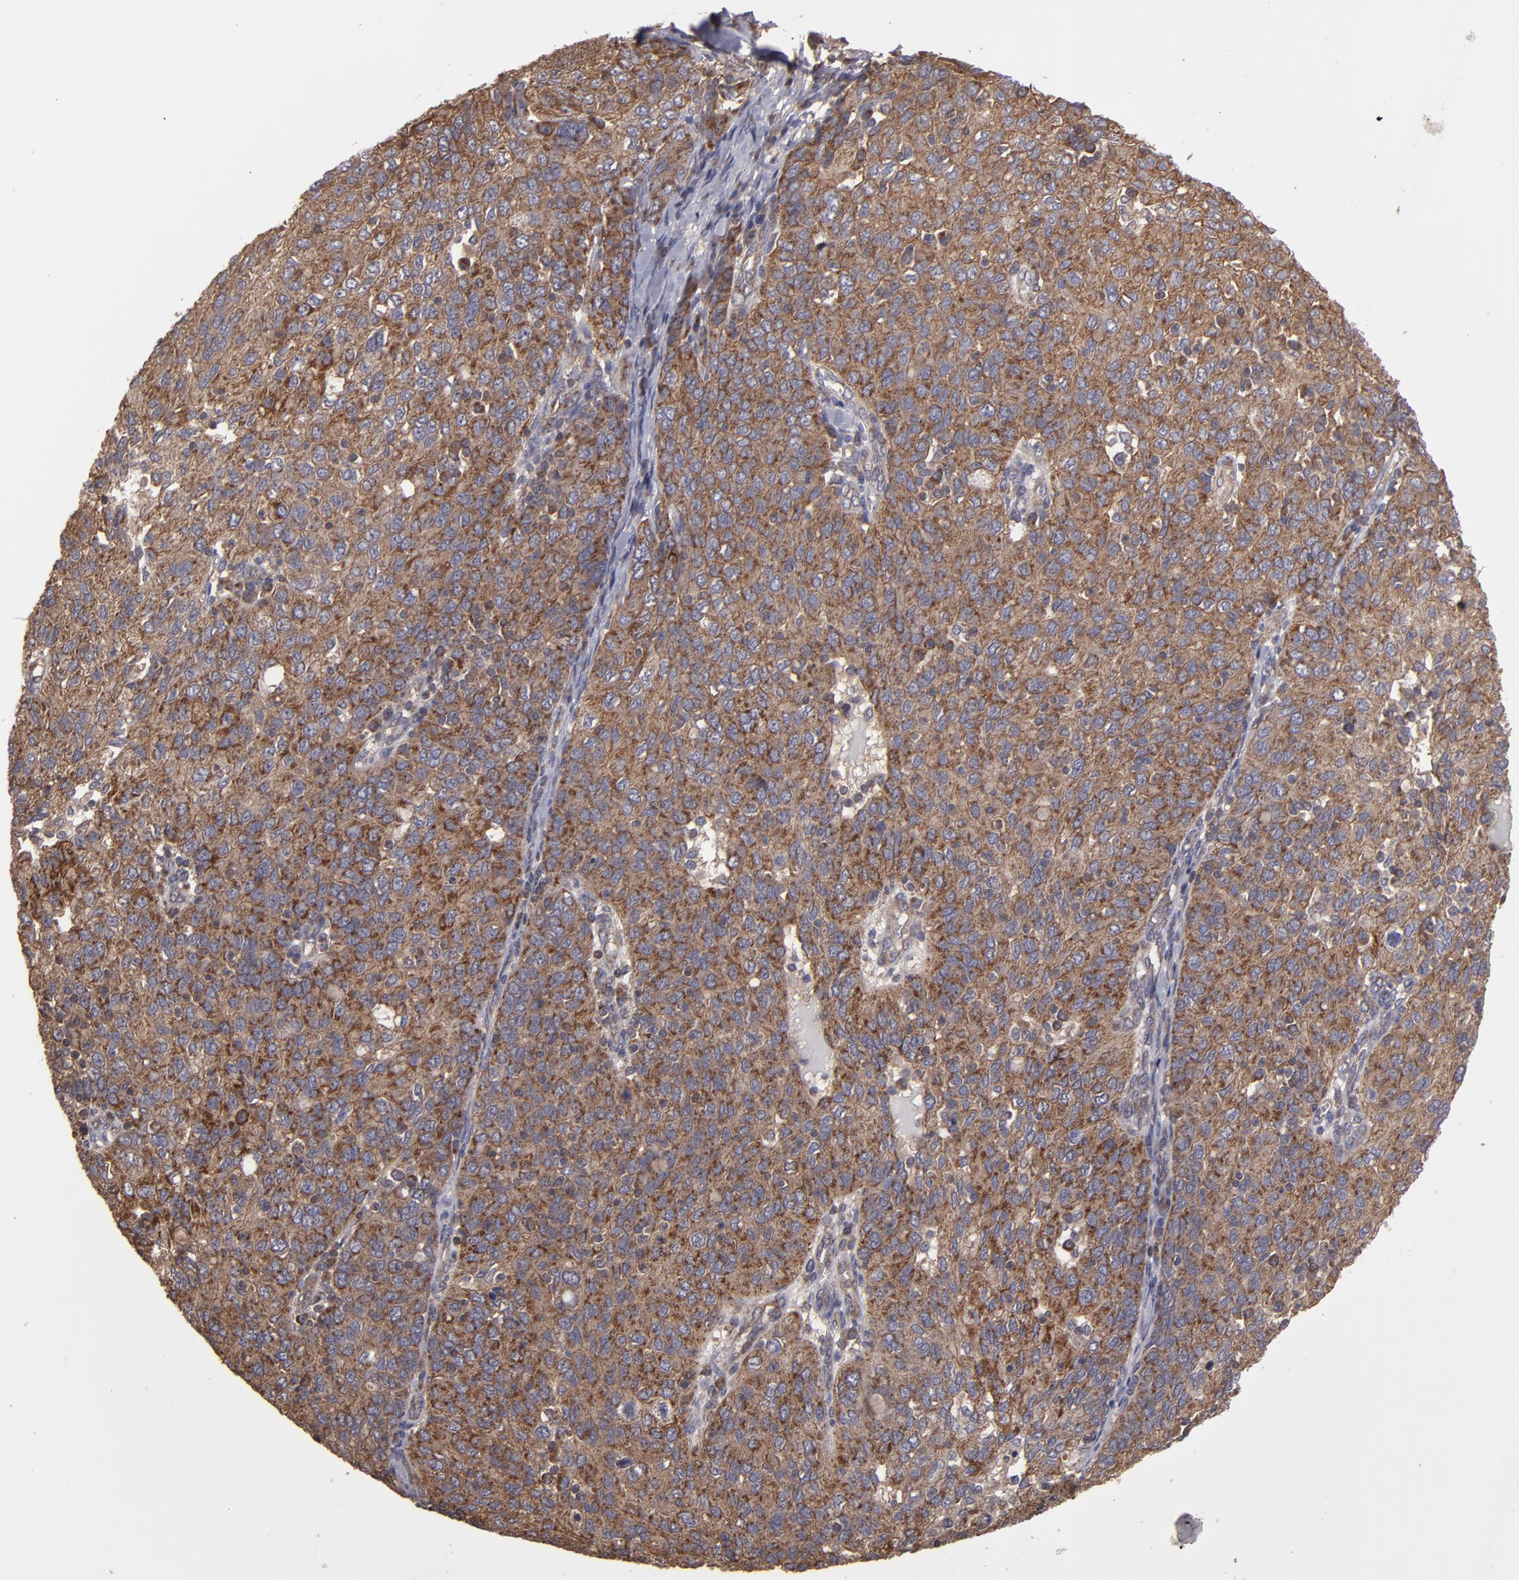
{"staining": {"intensity": "moderate", "quantity": ">75%", "location": "cytoplasmic/membranous"}, "tissue": "ovarian cancer", "cell_type": "Tumor cells", "image_type": "cancer", "snomed": [{"axis": "morphology", "description": "Carcinoma, endometroid"}, {"axis": "topography", "description": "Ovary"}], "caption": "The immunohistochemical stain highlights moderate cytoplasmic/membranous positivity in tumor cells of ovarian cancer tissue. The protein of interest is shown in brown color, while the nuclei are stained blue.", "gene": "RPS6KA6", "patient": {"sex": "female", "age": 50}}